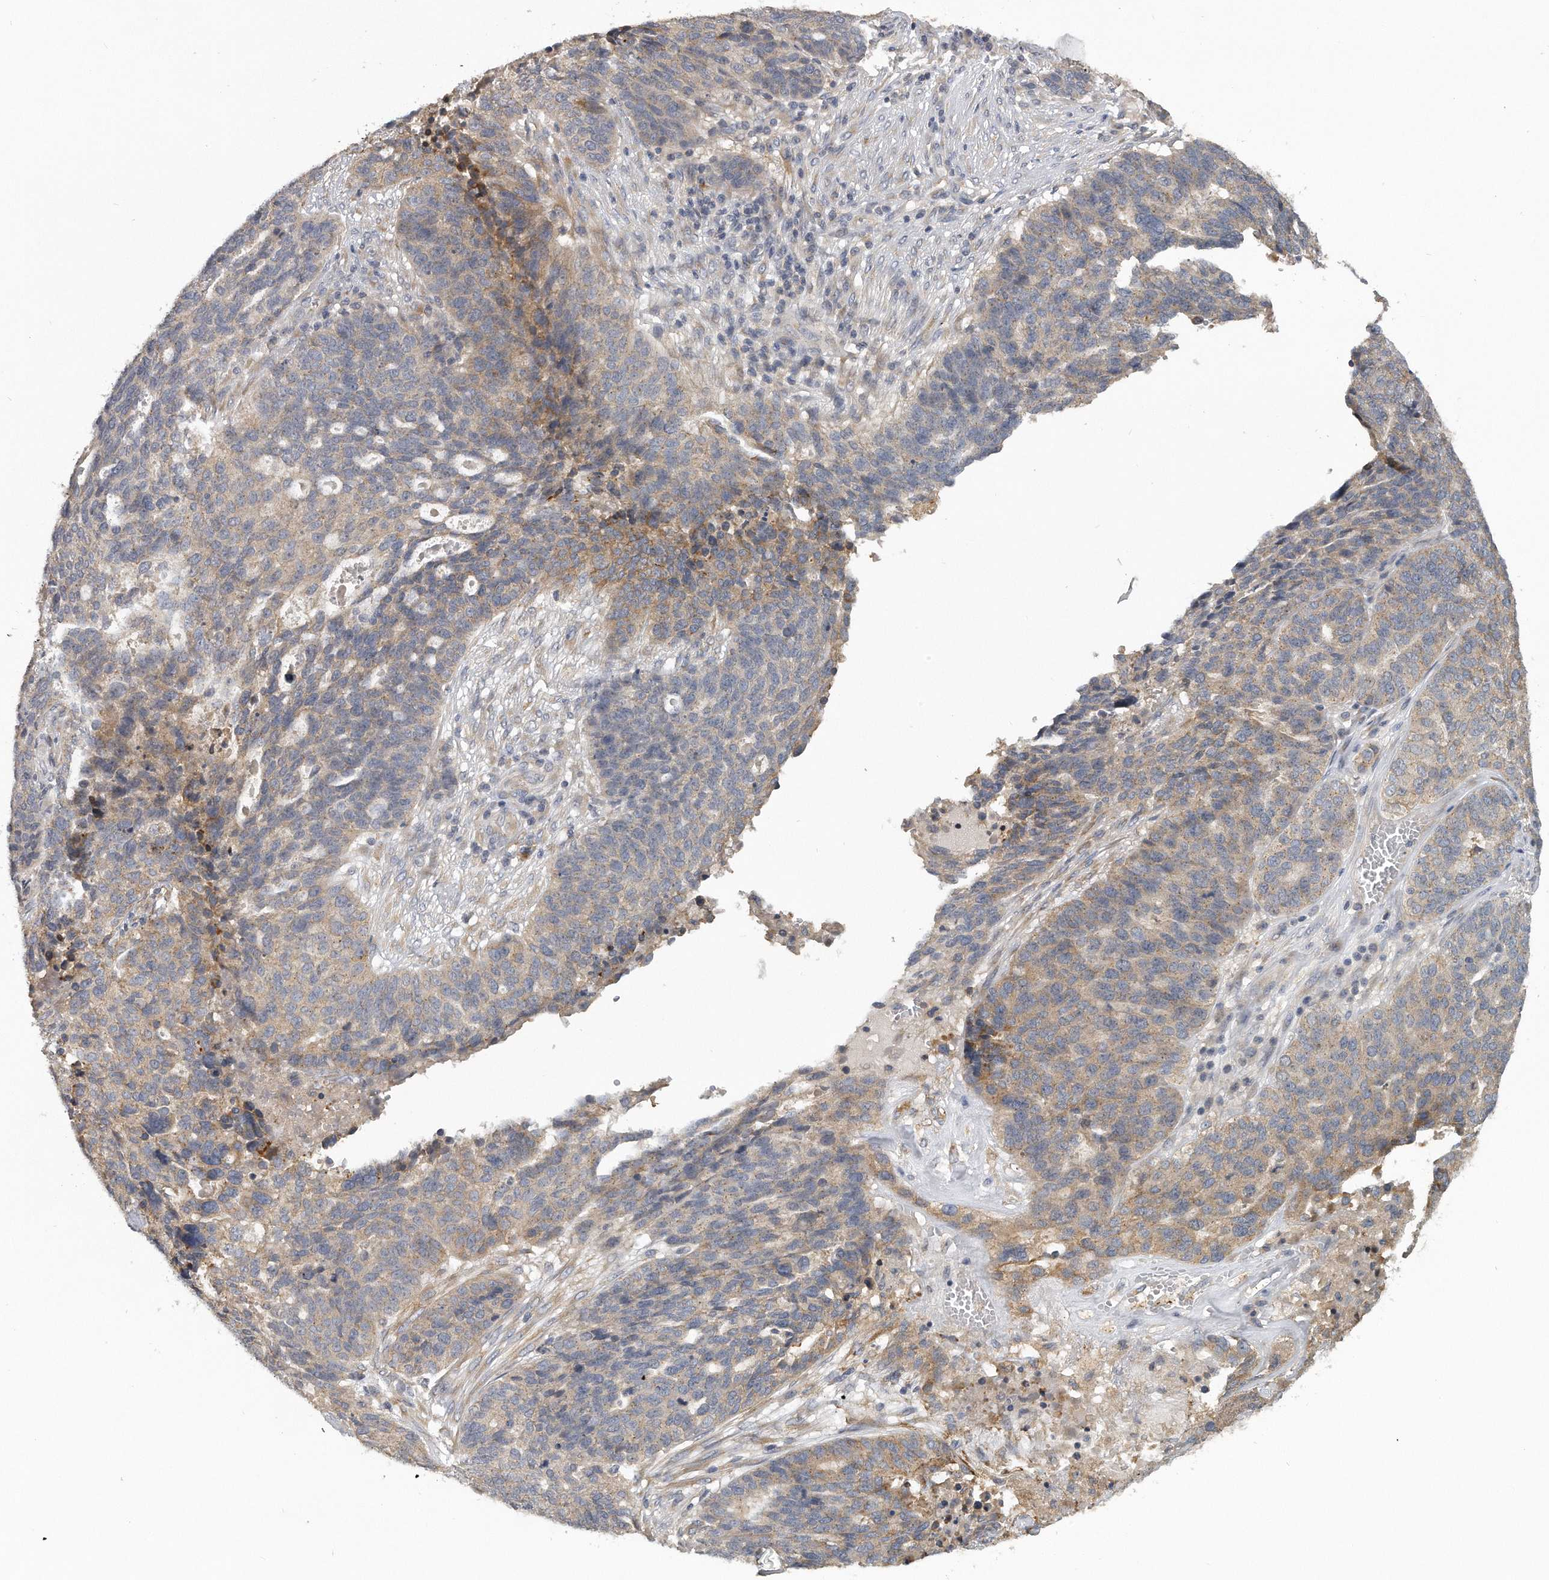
{"staining": {"intensity": "weak", "quantity": "<25%", "location": "cytoplasmic/membranous"}, "tissue": "ovarian cancer", "cell_type": "Tumor cells", "image_type": "cancer", "snomed": [{"axis": "morphology", "description": "Cystadenocarcinoma, serous, NOS"}, {"axis": "topography", "description": "Ovary"}], "caption": "Photomicrograph shows no significant protein expression in tumor cells of ovarian cancer.", "gene": "TRAPPC14", "patient": {"sex": "female", "age": 59}}